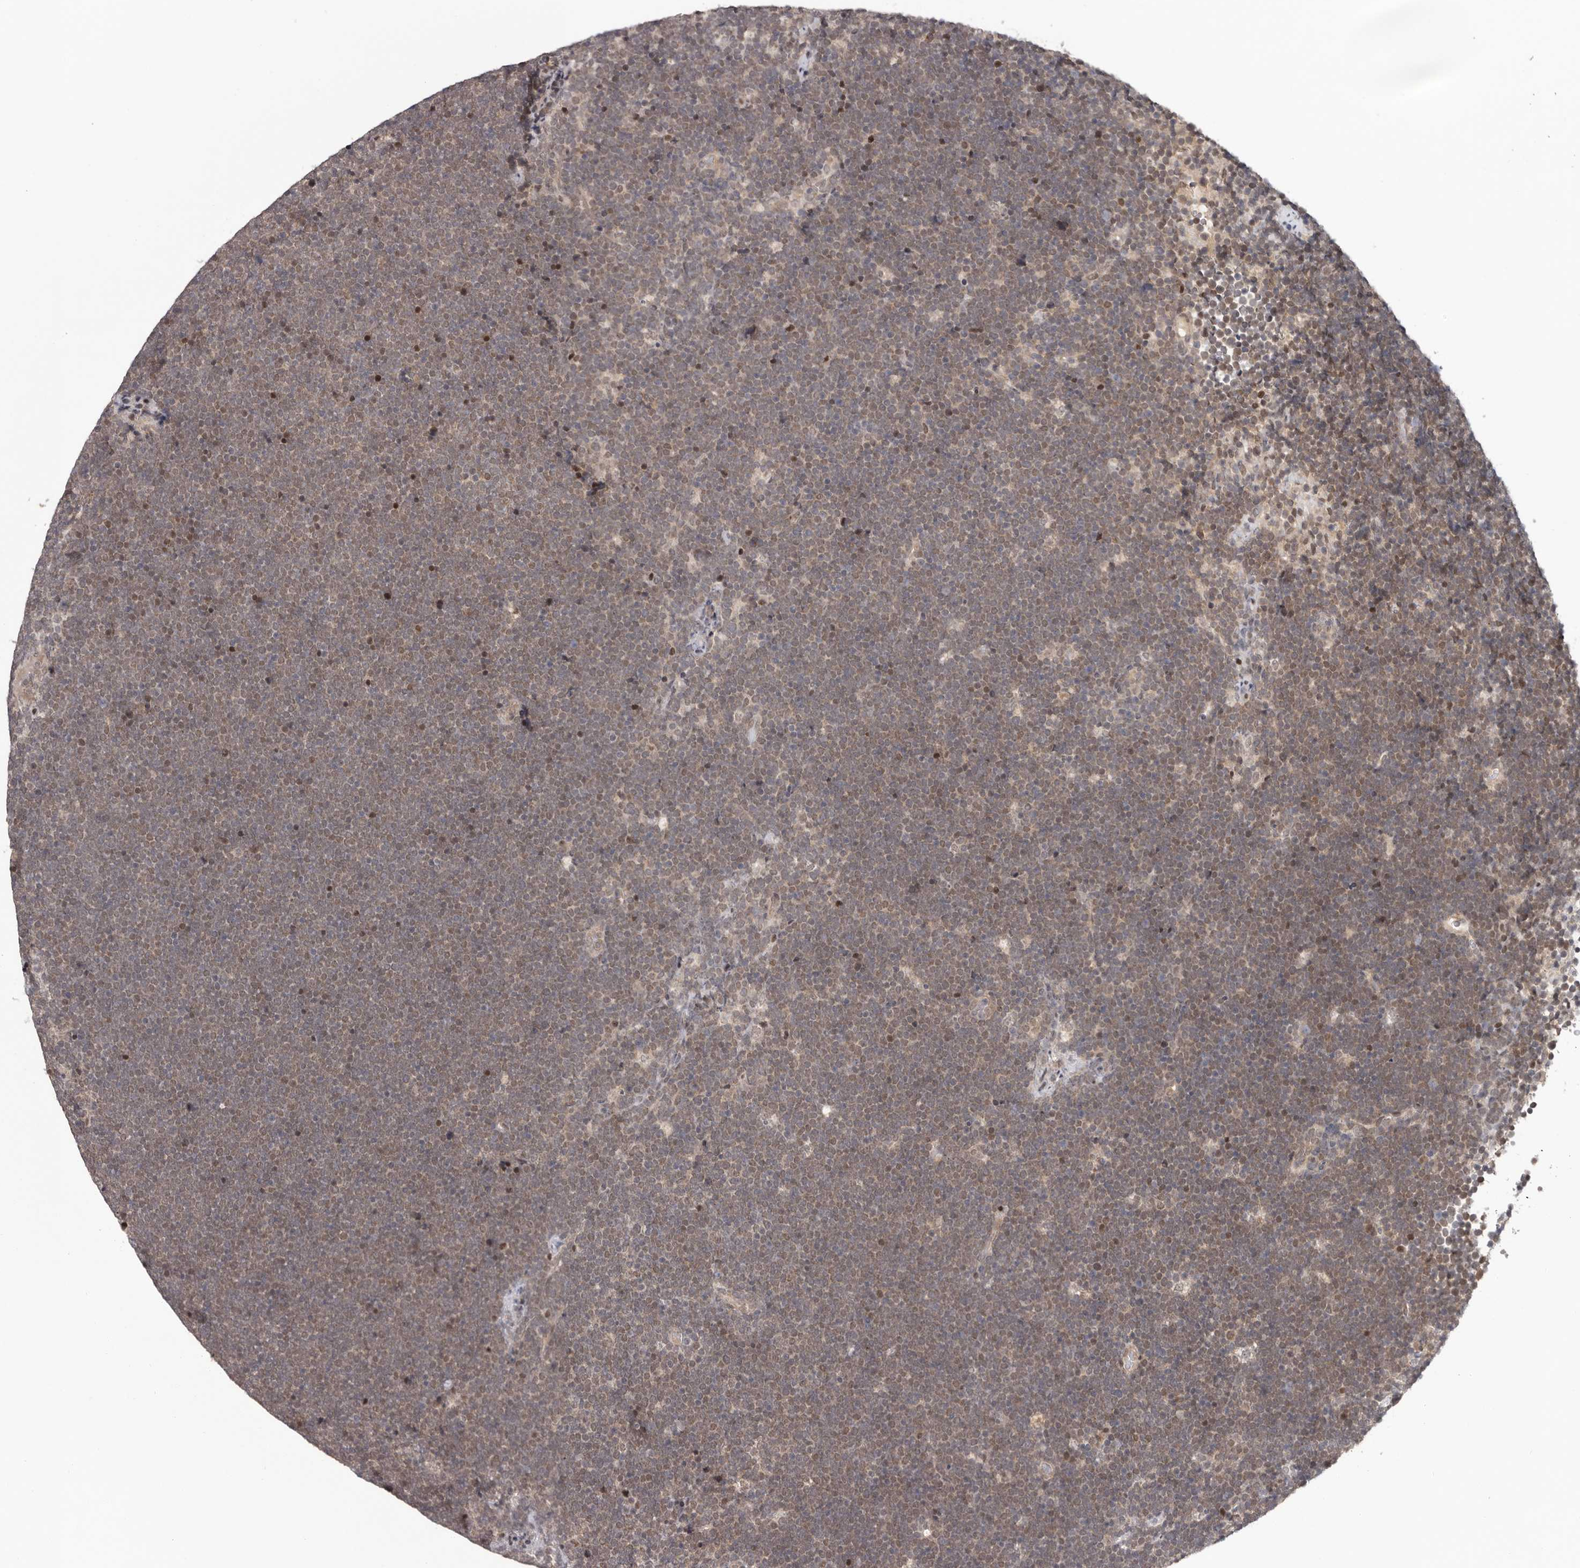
{"staining": {"intensity": "weak", "quantity": "25%-75%", "location": "nuclear"}, "tissue": "lymphoma", "cell_type": "Tumor cells", "image_type": "cancer", "snomed": [{"axis": "morphology", "description": "Malignant lymphoma, non-Hodgkin's type, High grade"}, {"axis": "topography", "description": "Lymph node"}], "caption": "Lymphoma stained with immunohistochemistry demonstrates weak nuclear staining in about 25%-75% of tumor cells. (Stains: DAB in brown, nuclei in blue, Microscopy: brightfield microscopy at high magnification).", "gene": "TBX5", "patient": {"sex": "male", "age": 13}}